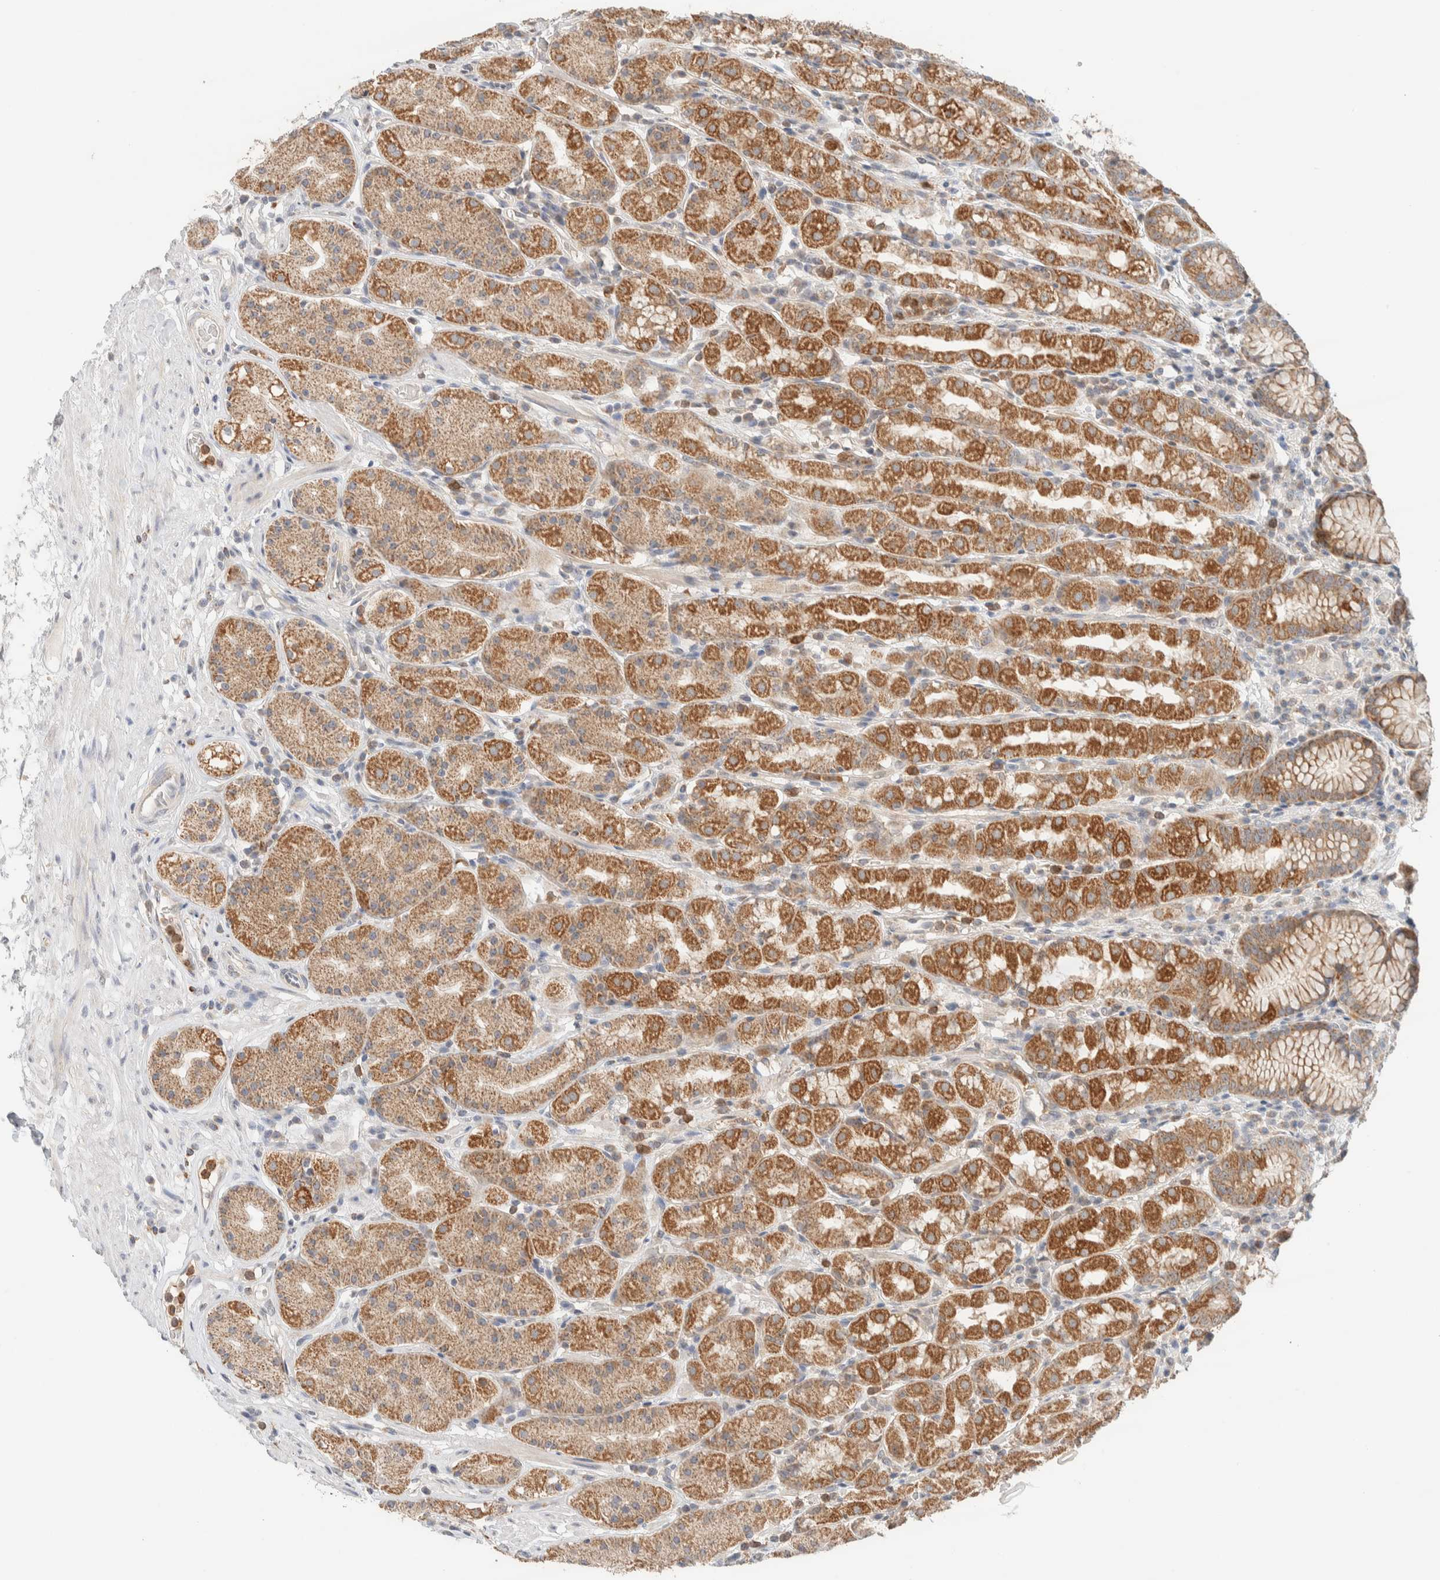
{"staining": {"intensity": "moderate", "quantity": ">75%", "location": "cytoplasmic/membranous"}, "tissue": "stomach", "cell_type": "Glandular cells", "image_type": "normal", "snomed": [{"axis": "morphology", "description": "Normal tissue, NOS"}, {"axis": "topography", "description": "Stomach, lower"}], "caption": "Protein analysis of benign stomach demonstrates moderate cytoplasmic/membranous positivity in about >75% of glandular cells. The staining was performed using DAB to visualize the protein expression in brown, while the nuclei were stained in blue with hematoxylin (Magnification: 20x).", "gene": "HDHD3", "patient": {"sex": "female", "age": 56}}